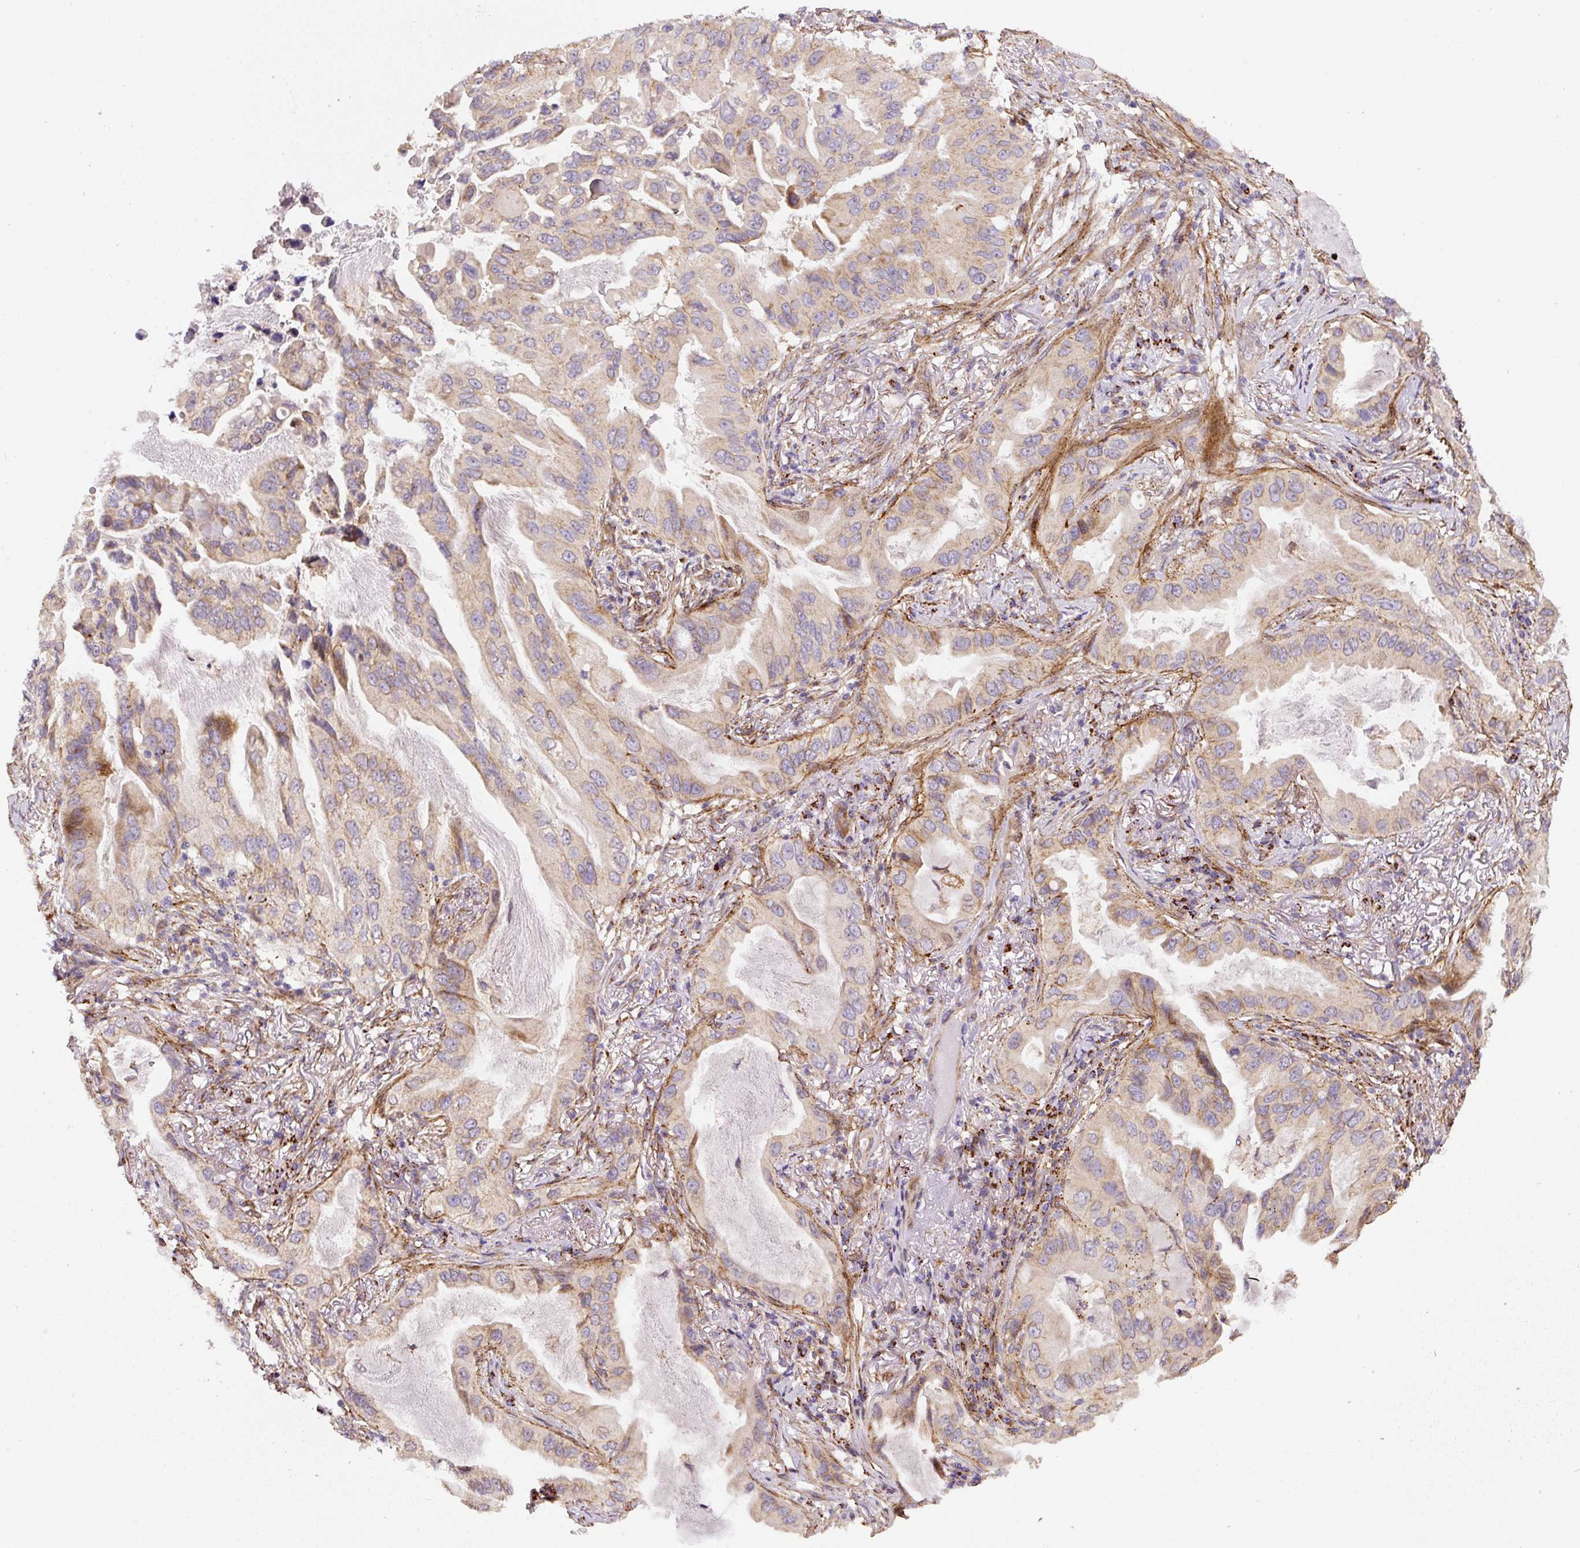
{"staining": {"intensity": "weak", "quantity": "25%-75%", "location": "cytoplasmic/membranous"}, "tissue": "lung cancer", "cell_type": "Tumor cells", "image_type": "cancer", "snomed": [{"axis": "morphology", "description": "Adenocarcinoma, NOS"}, {"axis": "topography", "description": "Lung"}], "caption": "Protein expression analysis of lung cancer (adenocarcinoma) reveals weak cytoplasmic/membranous staining in approximately 25%-75% of tumor cells.", "gene": "RNF170", "patient": {"sex": "female", "age": 69}}